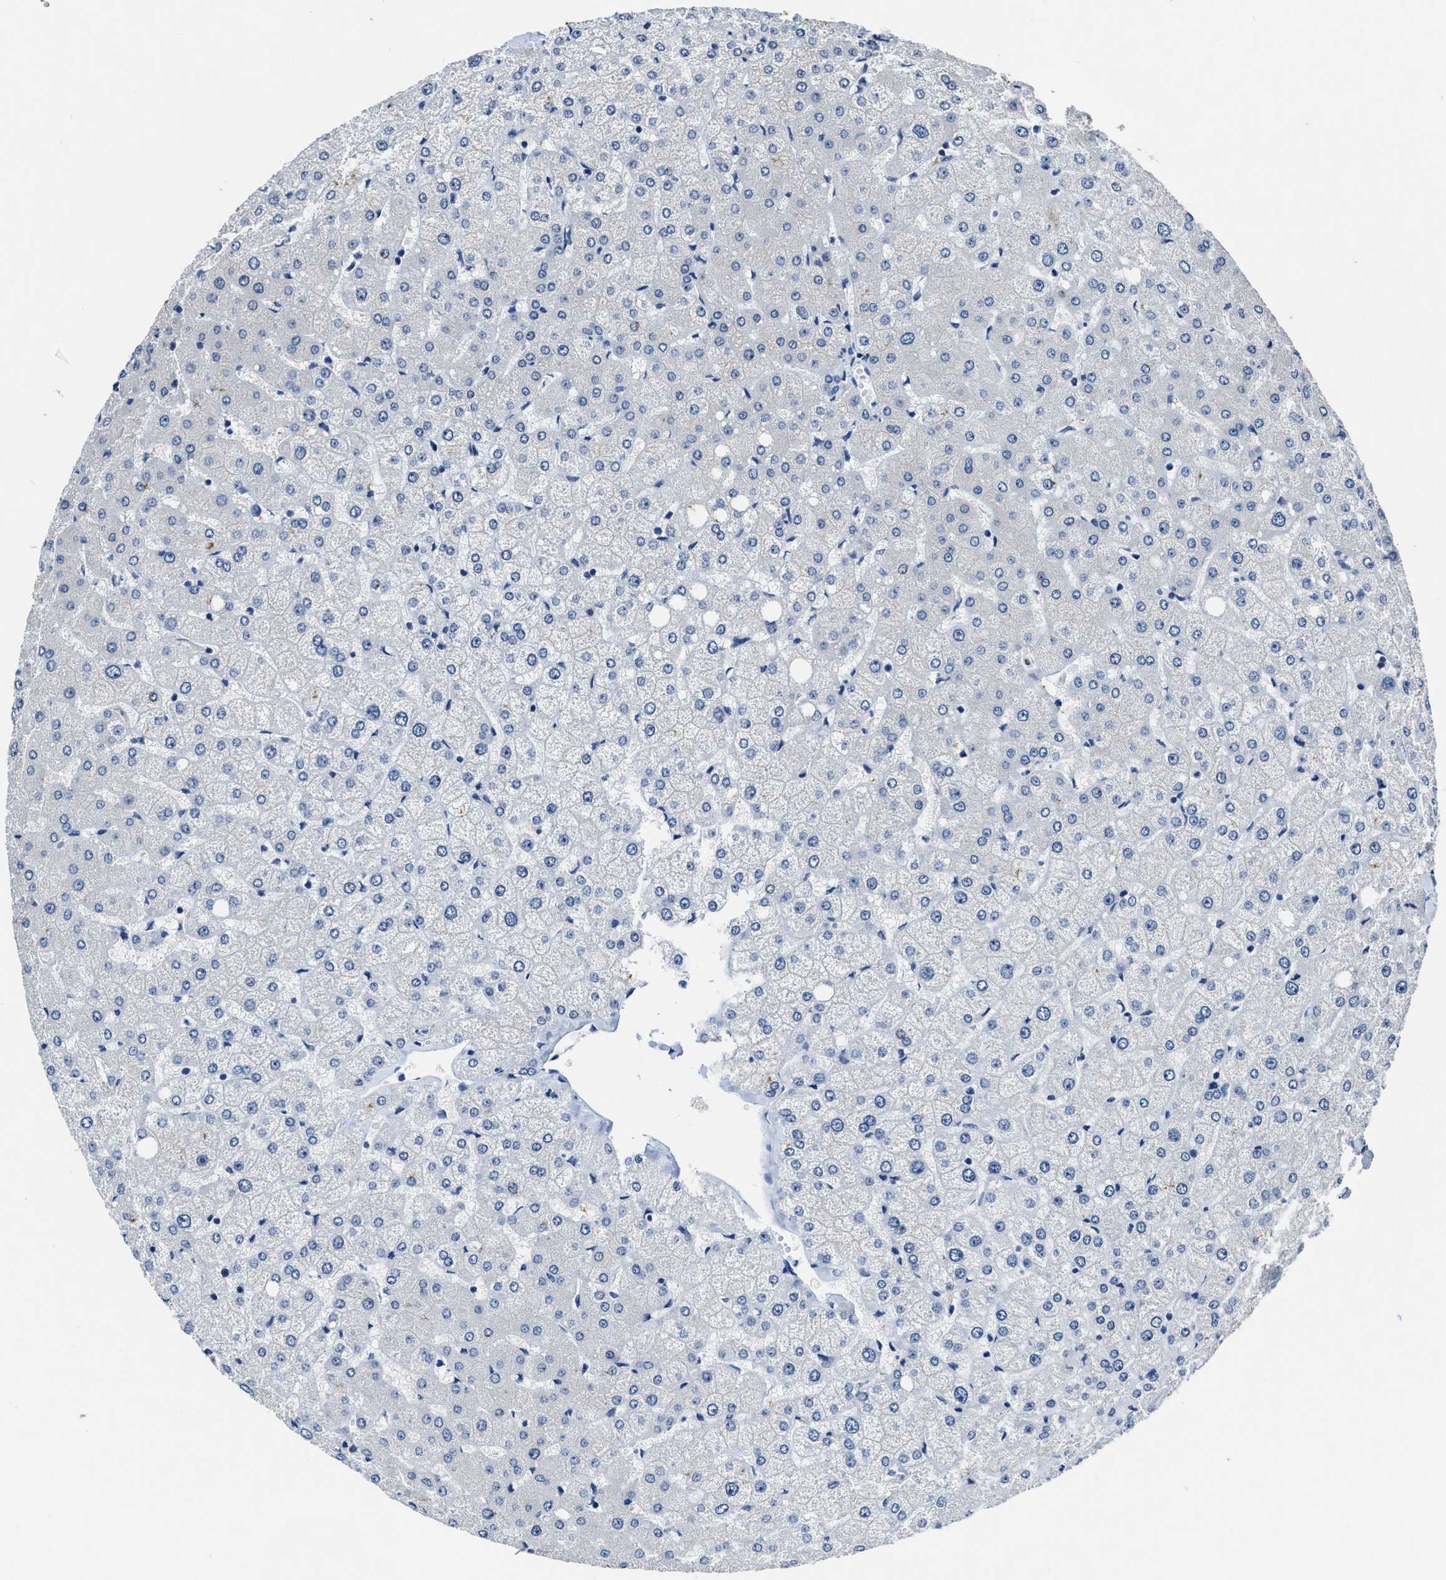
{"staining": {"intensity": "negative", "quantity": "none", "location": "none"}, "tissue": "liver", "cell_type": "Cholangiocytes", "image_type": "normal", "snomed": [{"axis": "morphology", "description": "Normal tissue, NOS"}, {"axis": "topography", "description": "Liver"}], "caption": "High power microscopy image of an IHC histopathology image of unremarkable liver, revealing no significant staining in cholangiocytes.", "gene": "ASZ1", "patient": {"sex": "female", "age": 54}}